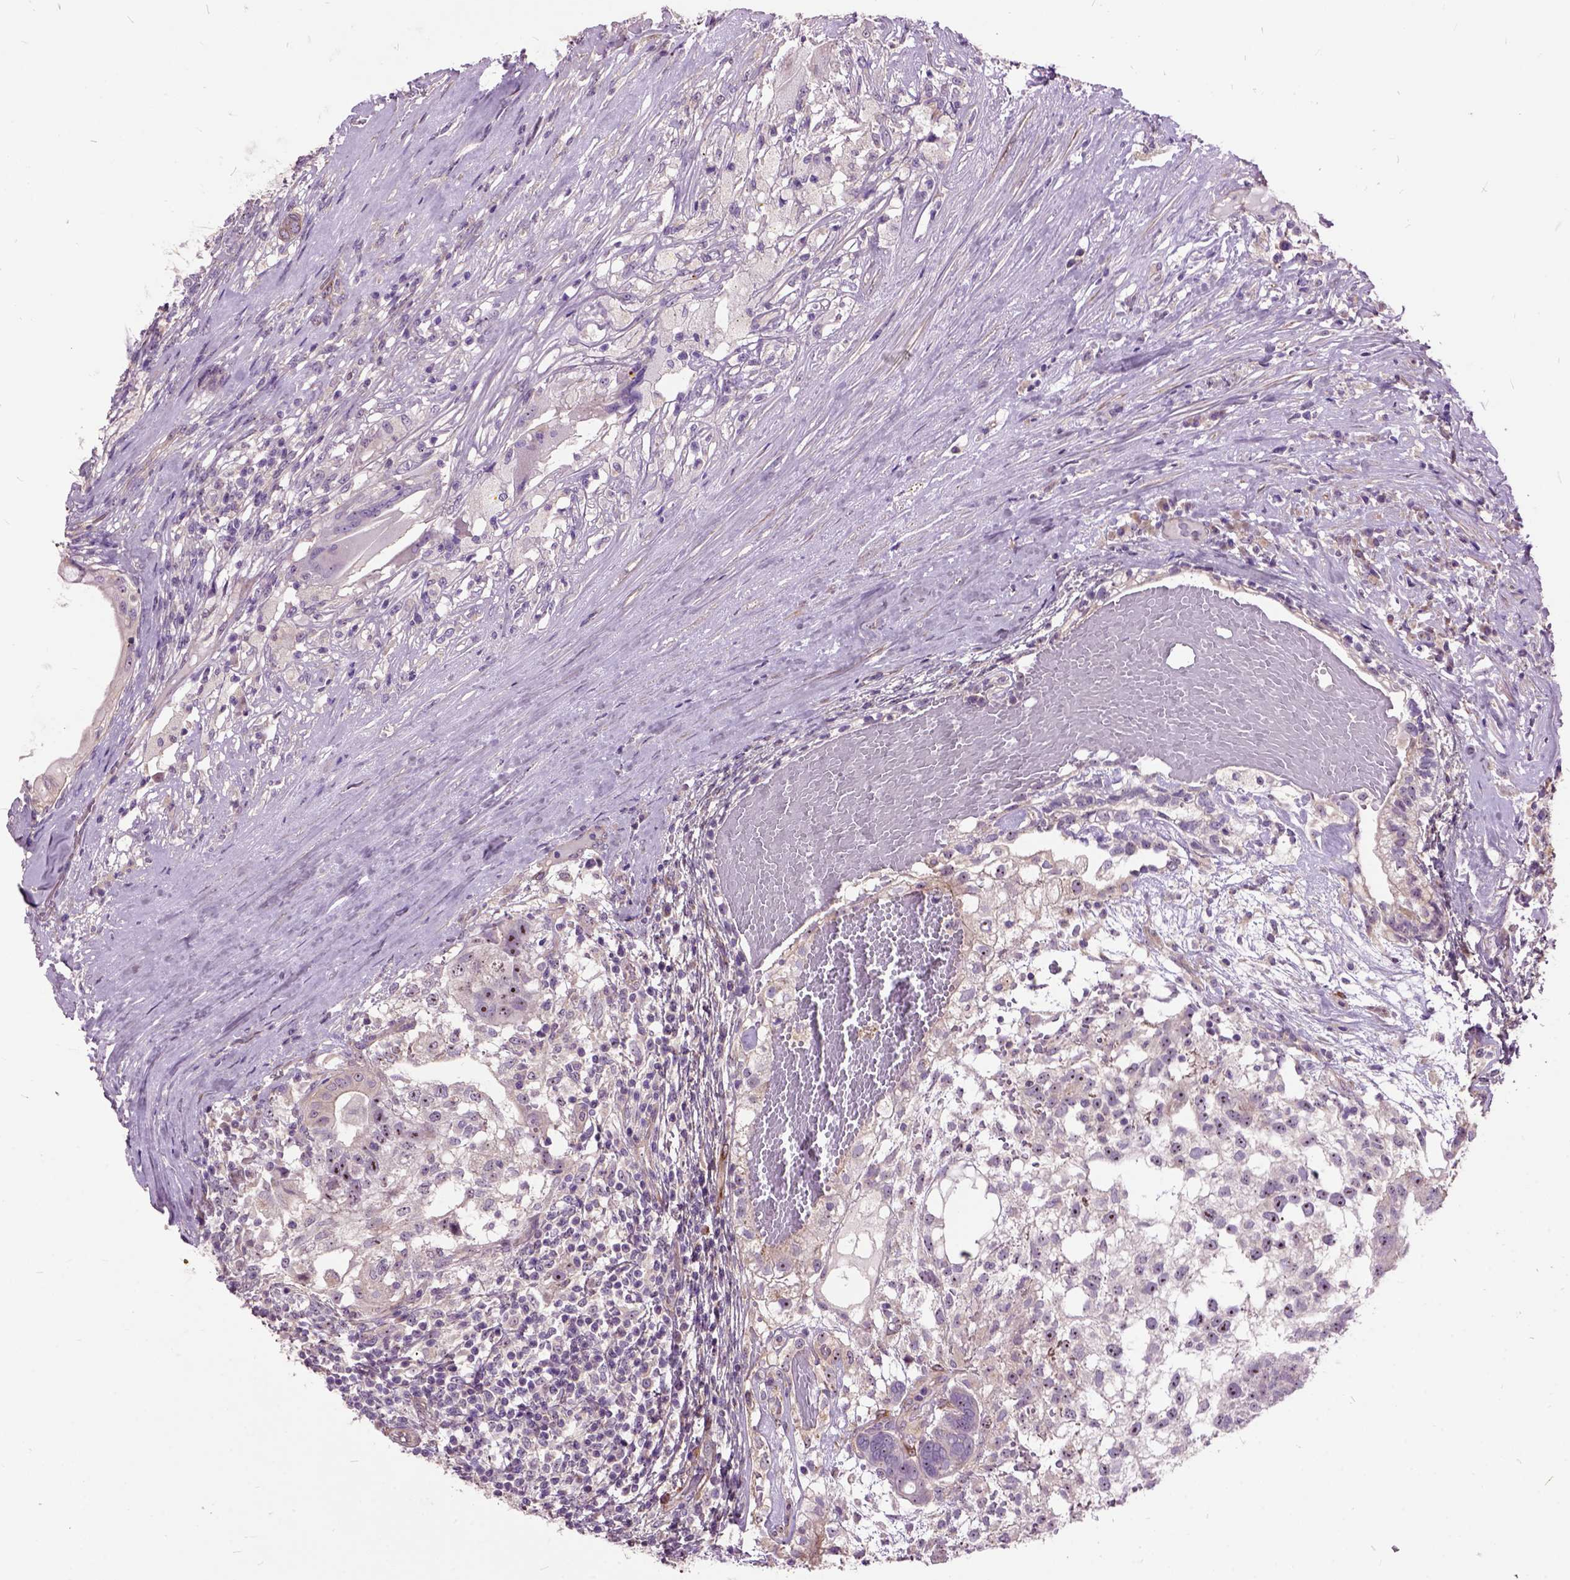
{"staining": {"intensity": "moderate", "quantity": "25%-75%", "location": "nuclear"}, "tissue": "testis cancer", "cell_type": "Tumor cells", "image_type": "cancer", "snomed": [{"axis": "morphology", "description": "Seminoma, NOS"}, {"axis": "morphology", "description": "Carcinoma, Embryonal, NOS"}, {"axis": "topography", "description": "Testis"}], "caption": "This is an image of immunohistochemistry (IHC) staining of testis cancer (embryonal carcinoma), which shows moderate positivity in the nuclear of tumor cells.", "gene": "MAPT", "patient": {"sex": "male", "age": 41}}